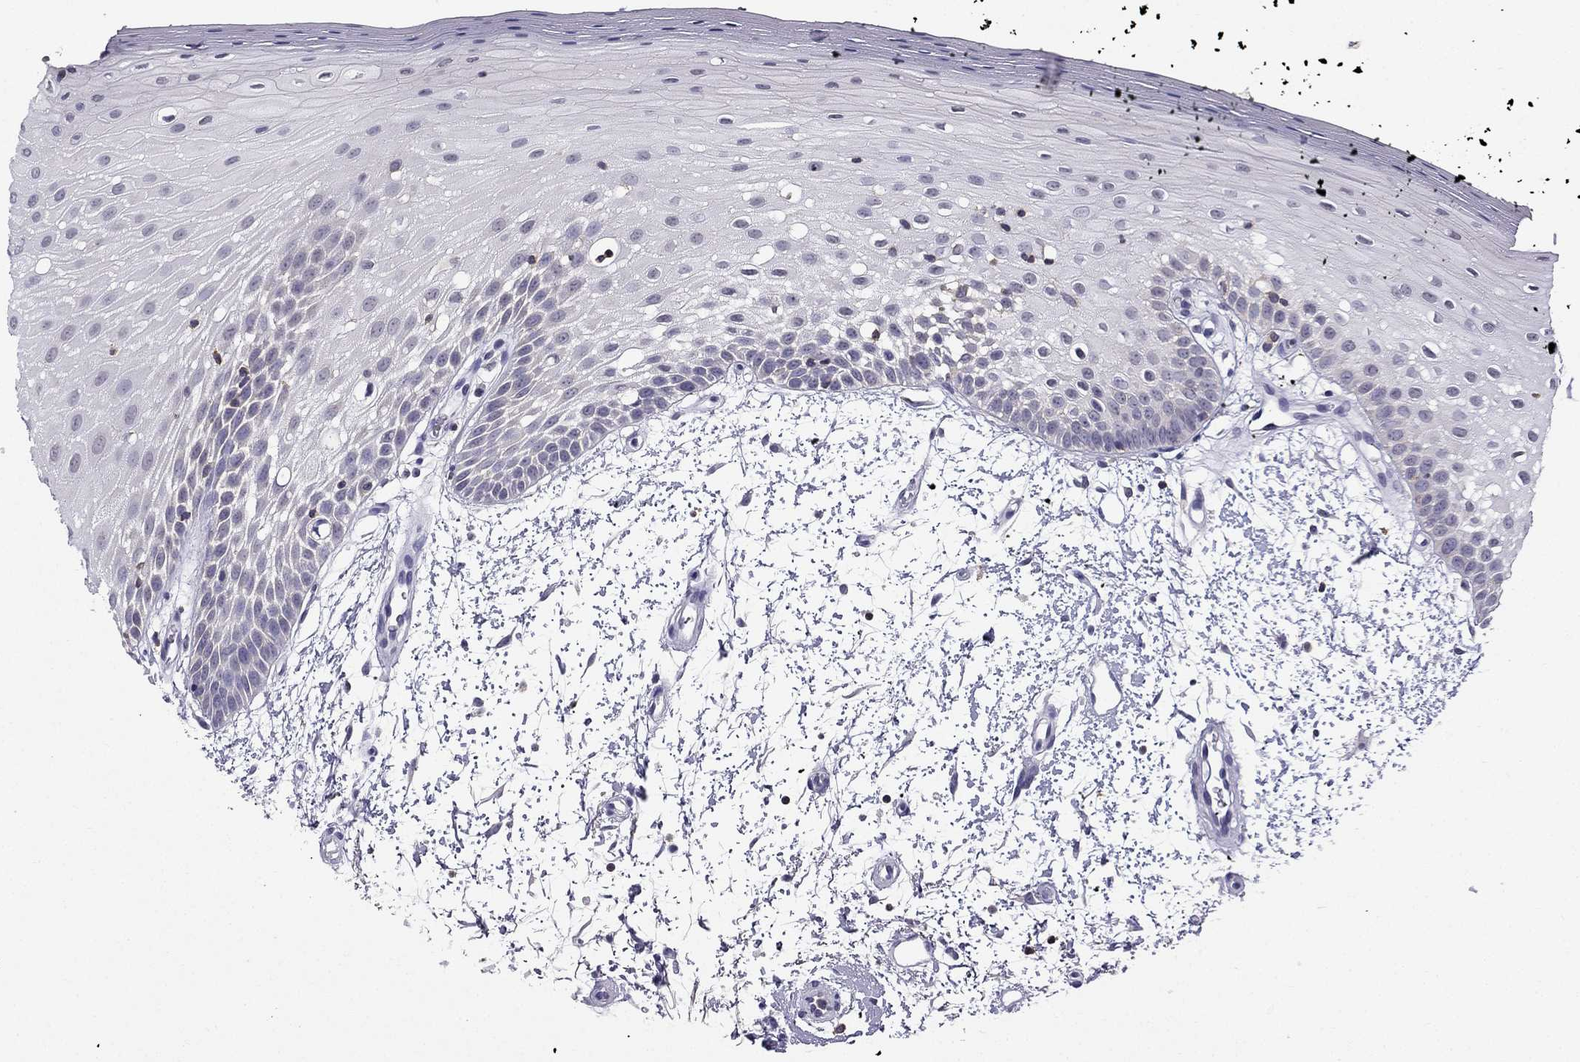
{"staining": {"intensity": "negative", "quantity": "none", "location": "none"}, "tissue": "oral mucosa", "cell_type": "Squamous epithelial cells", "image_type": "normal", "snomed": [{"axis": "morphology", "description": "Normal tissue, NOS"}, {"axis": "morphology", "description": "Squamous cell carcinoma, NOS"}, {"axis": "topography", "description": "Oral tissue"}, {"axis": "topography", "description": "Head-Neck"}], "caption": "Immunohistochemical staining of unremarkable human oral mucosa reveals no significant staining in squamous epithelial cells.", "gene": "CCK", "patient": {"sex": "female", "age": 75}}